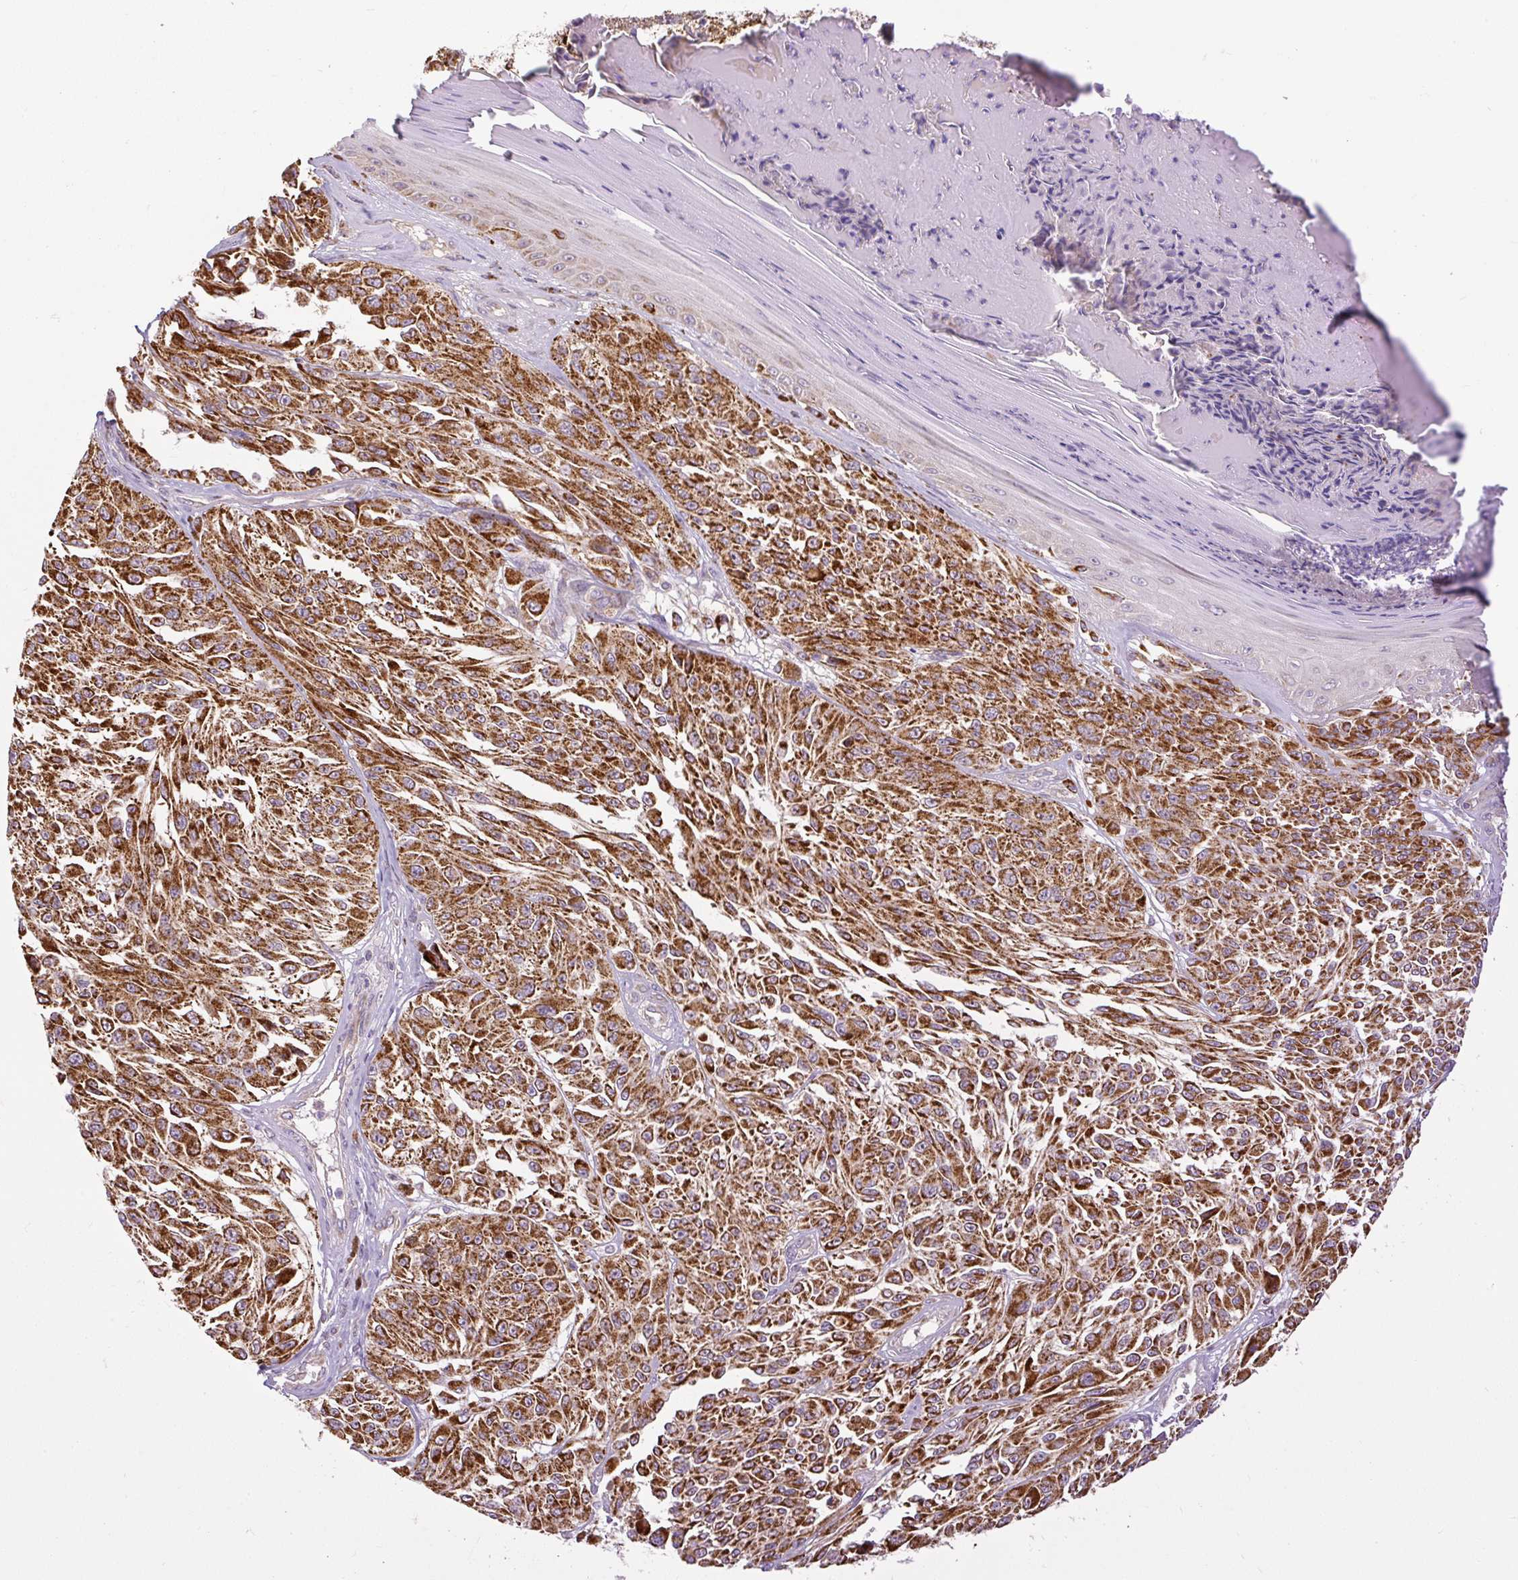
{"staining": {"intensity": "strong", "quantity": ">75%", "location": "cytoplasmic/membranous"}, "tissue": "melanoma", "cell_type": "Tumor cells", "image_type": "cancer", "snomed": [{"axis": "morphology", "description": "Malignant melanoma, NOS"}, {"axis": "topography", "description": "Skin"}], "caption": "The image demonstrates immunohistochemical staining of melanoma. There is strong cytoplasmic/membranous positivity is appreciated in about >75% of tumor cells.", "gene": "TM2D3", "patient": {"sex": "male", "age": 94}}